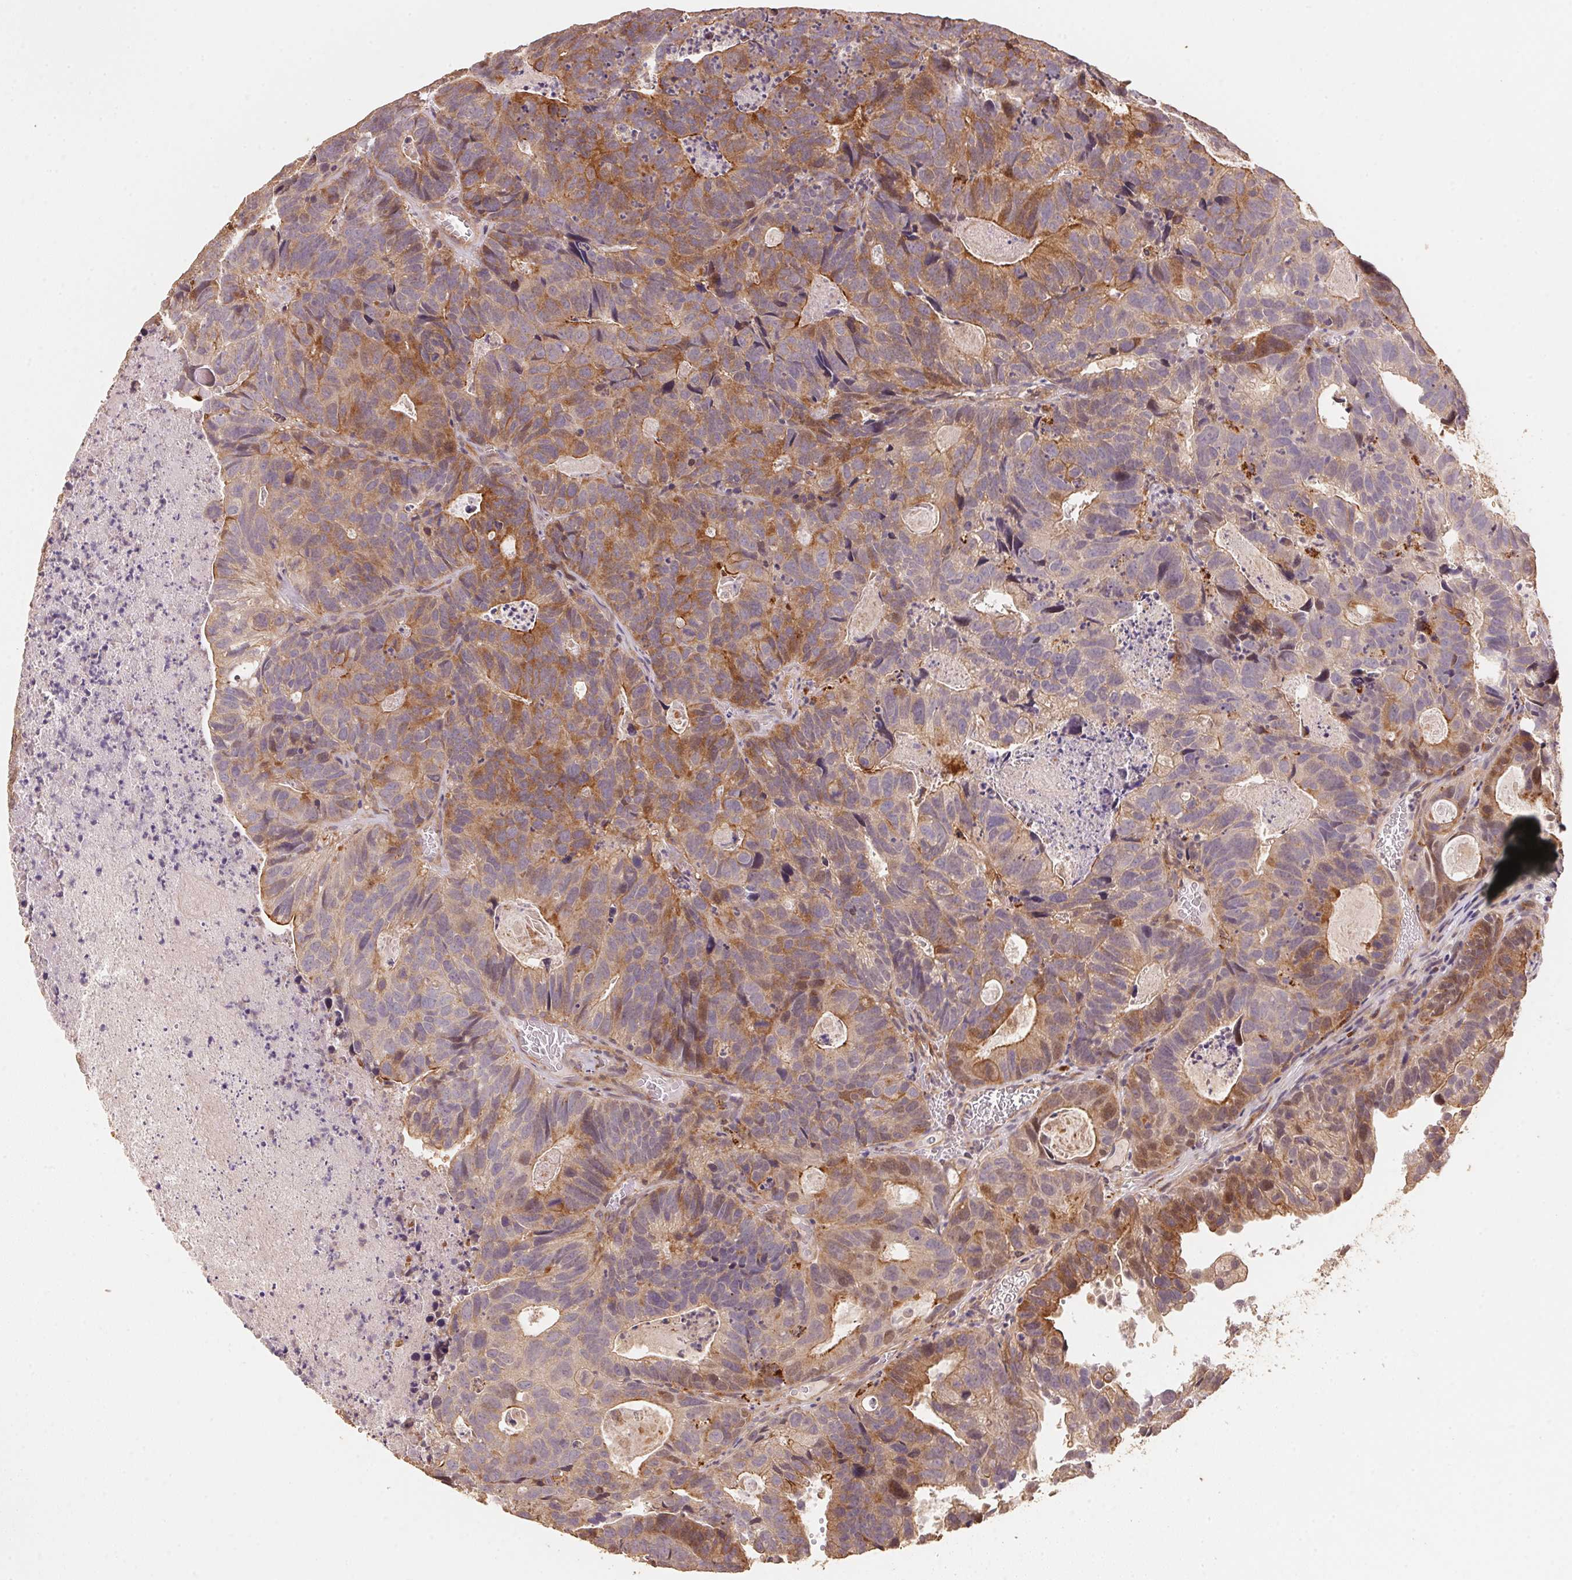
{"staining": {"intensity": "moderate", "quantity": "25%-75%", "location": "cytoplasmic/membranous"}, "tissue": "head and neck cancer", "cell_type": "Tumor cells", "image_type": "cancer", "snomed": [{"axis": "morphology", "description": "Adenocarcinoma, NOS"}, {"axis": "topography", "description": "Head-Neck"}], "caption": "IHC image of head and neck cancer stained for a protein (brown), which reveals medium levels of moderate cytoplasmic/membranous positivity in about 25%-75% of tumor cells.", "gene": "TMEM222", "patient": {"sex": "male", "age": 62}}